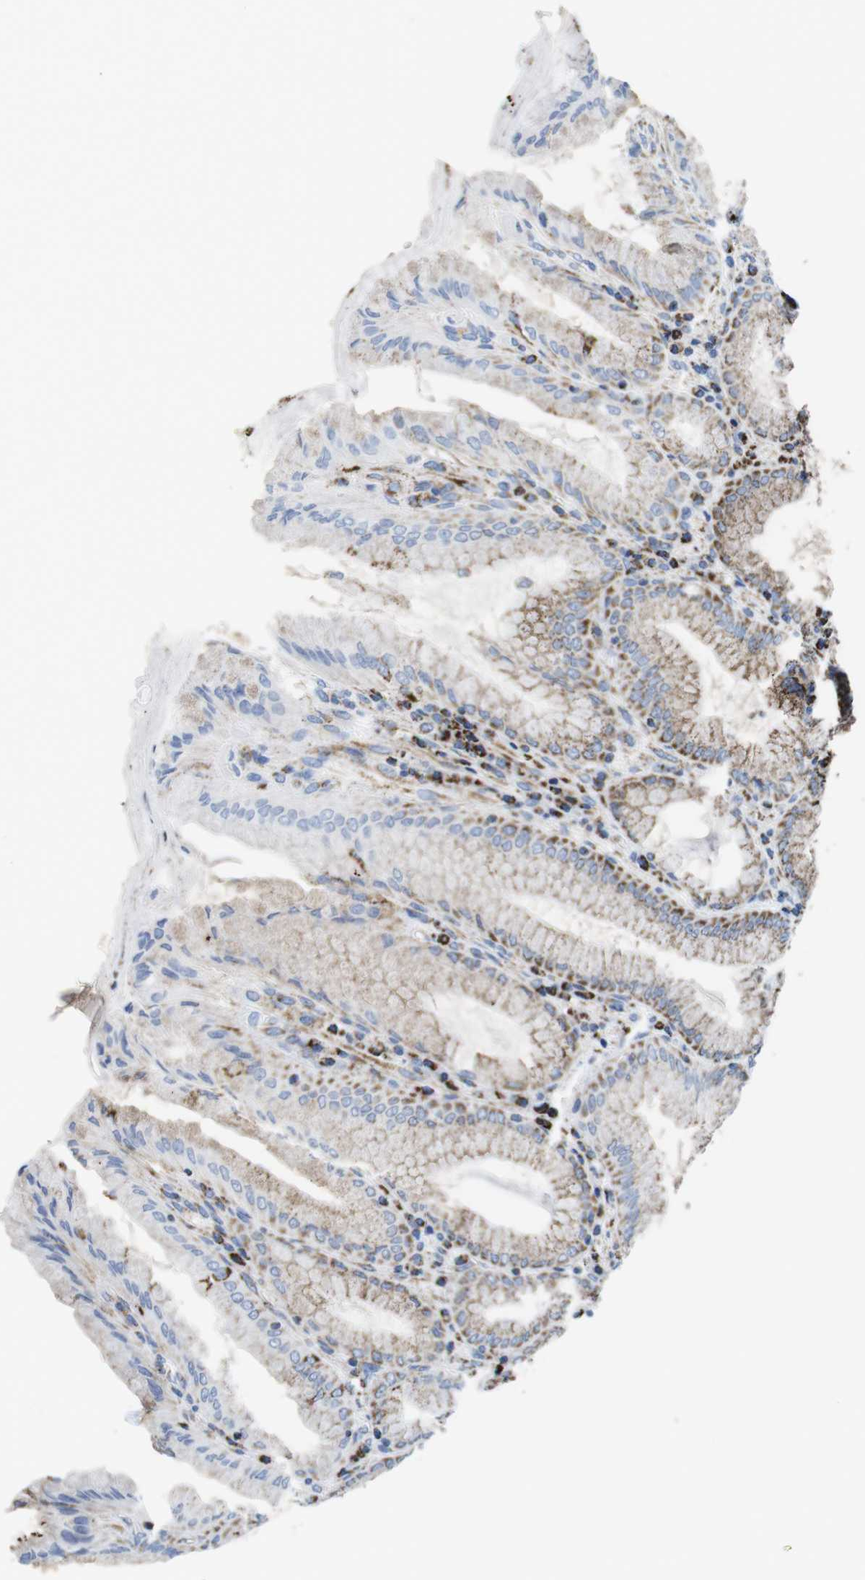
{"staining": {"intensity": "strong", "quantity": ">75%", "location": "cytoplasmic/membranous"}, "tissue": "stomach", "cell_type": "Glandular cells", "image_type": "normal", "snomed": [{"axis": "morphology", "description": "Normal tissue, NOS"}, {"axis": "topography", "description": "Stomach, lower"}], "caption": "DAB (3,3'-diaminobenzidine) immunohistochemical staining of unremarkable stomach demonstrates strong cytoplasmic/membranous protein positivity in about >75% of glandular cells.", "gene": "ATP5PO", "patient": {"sex": "female", "age": 76}}